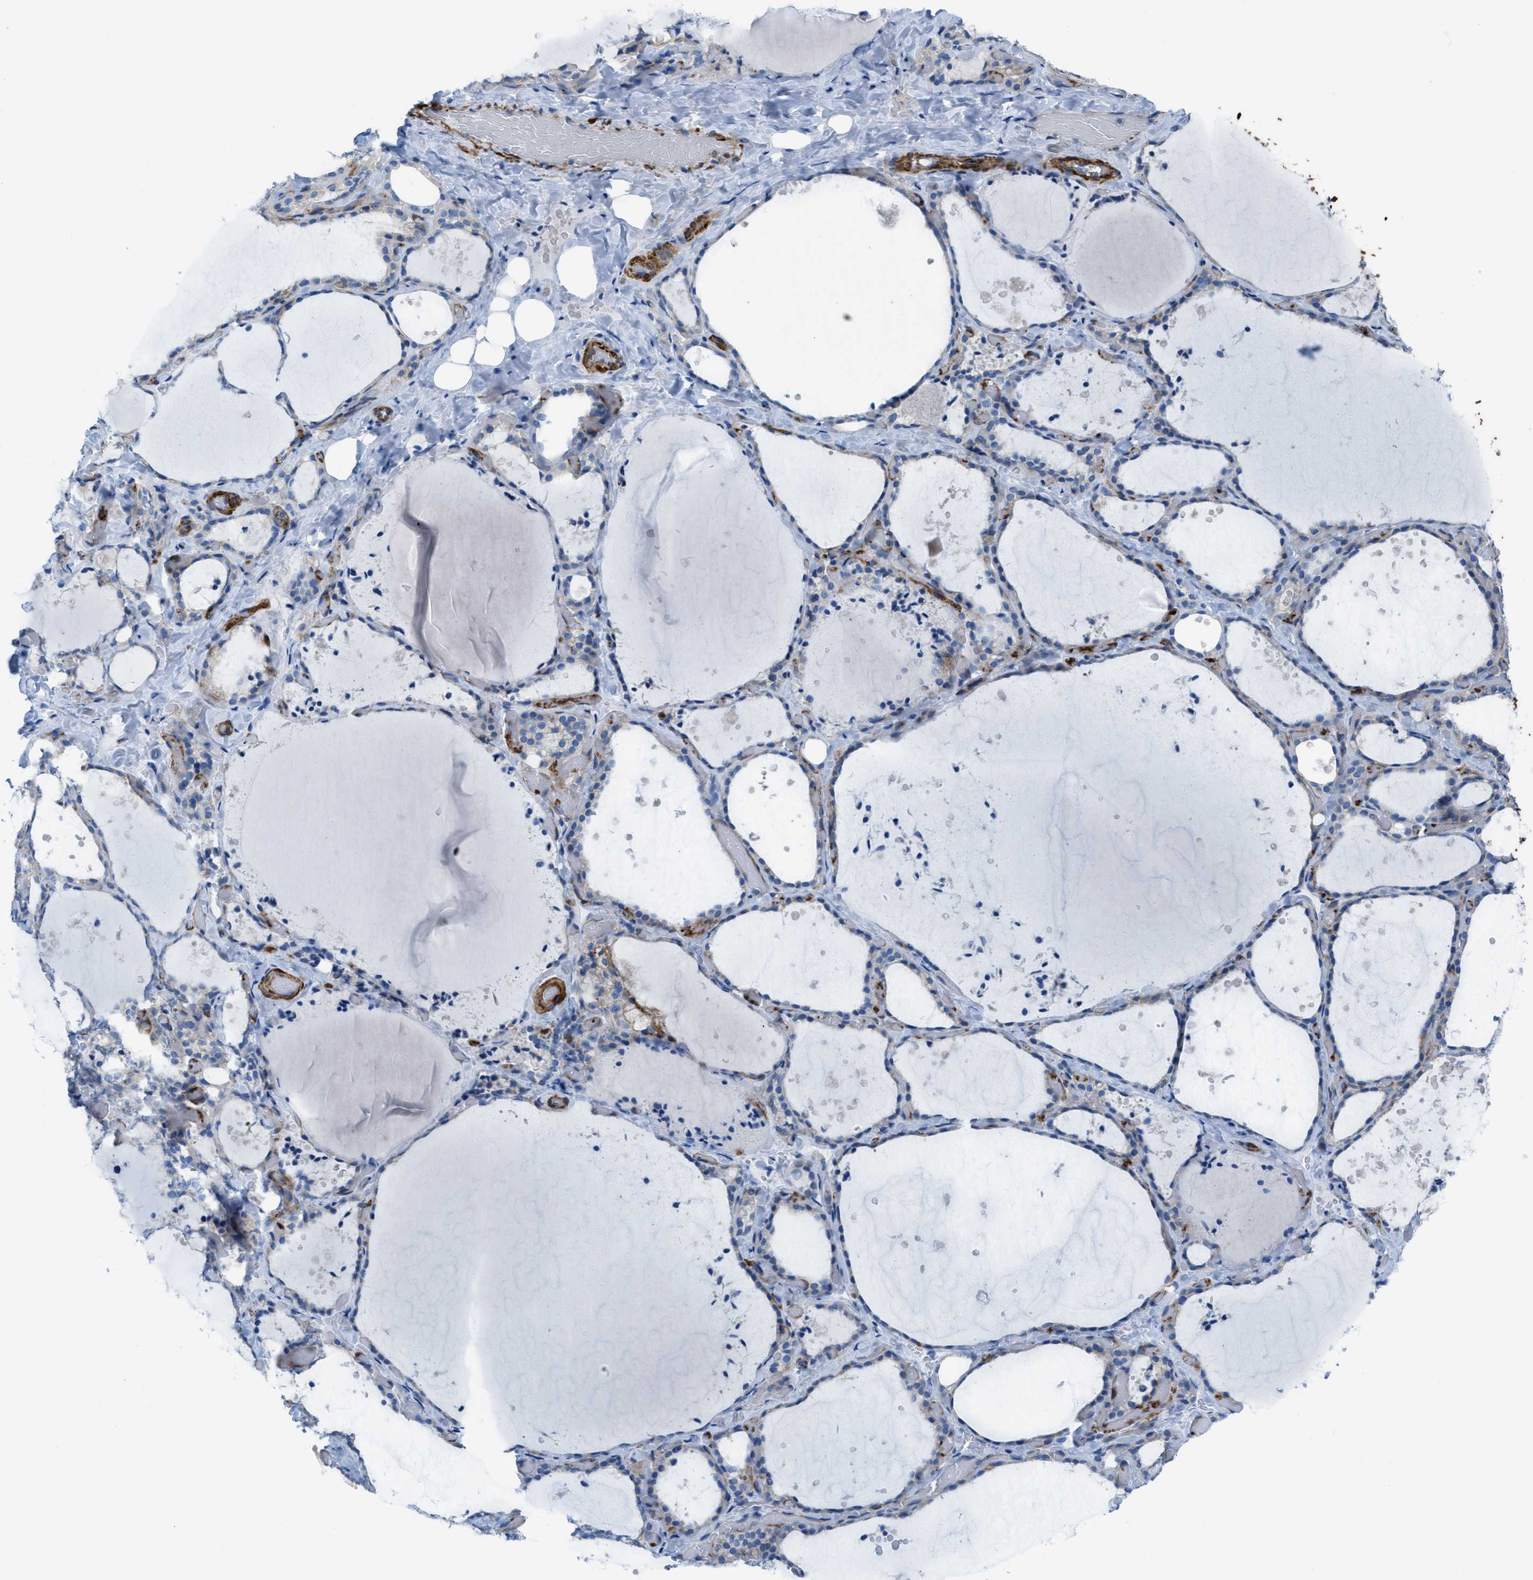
{"staining": {"intensity": "weak", "quantity": "<25%", "location": "cytoplasmic/membranous"}, "tissue": "thyroid gland", "cell_type": "Glandular cells", "image_type": "normal", "snomed": [{"axis": "morphology", "description": "Normal tissue, NOS"}, {"axis": "topography", "description": "Thyroid gland"}], "caption": "This is a histopathology image of immunohistochemistry (IHC) staining of normal thyroid gland, which shows no expression in glandular cells. Brightfield microscopy of immunohistochemistry (IHC) stained with DAB (3,3'-diaminobenzidine) (brown) and hematoxylin (blue), captured at high magnification.", "gene": "KCNH7", "patient": {"sex": "female", "age": 44}}